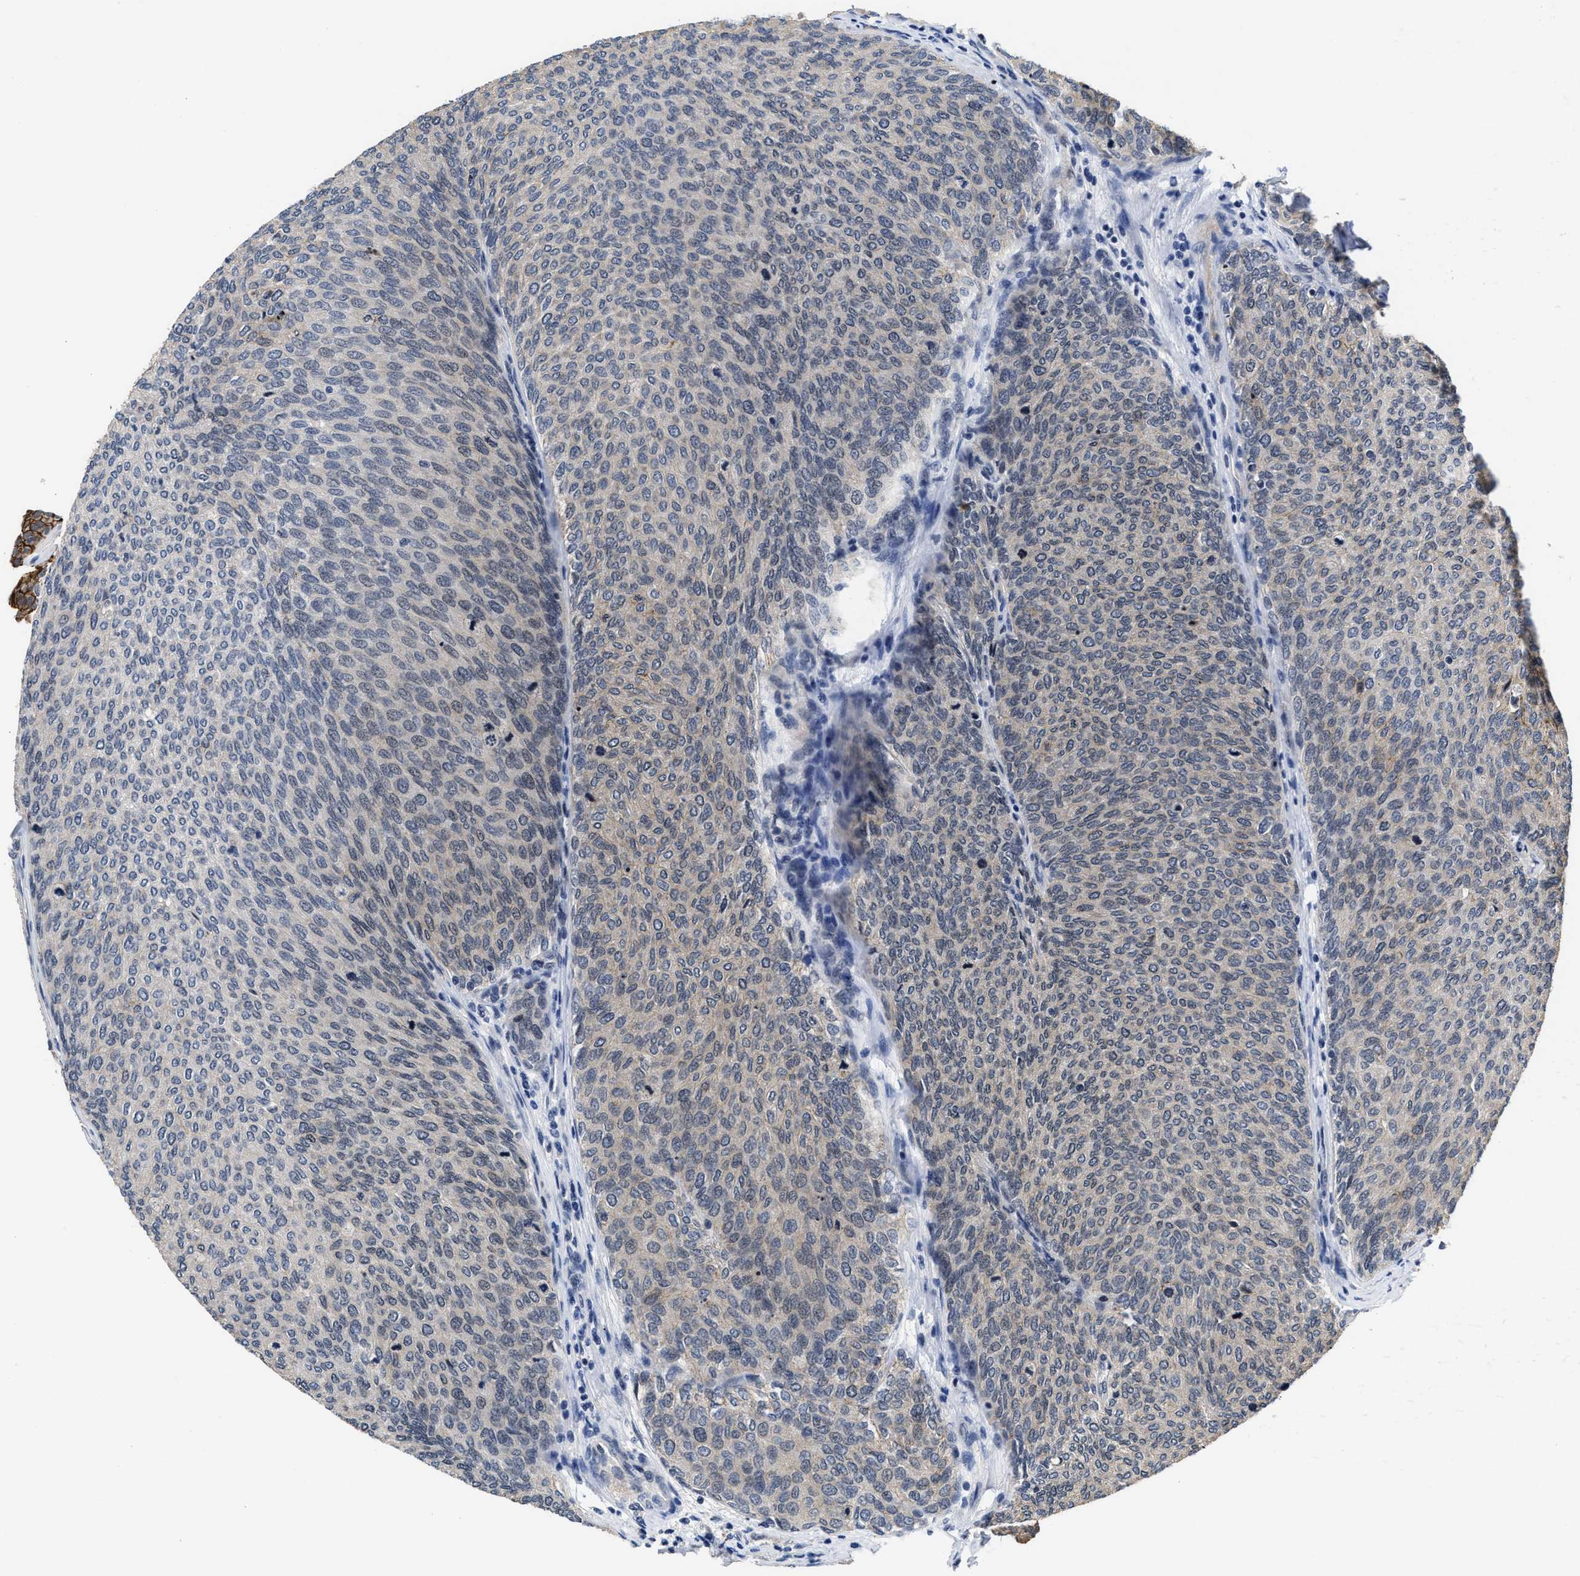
{"staining": {"intensity": "weak", "quantity": "<25%", "location": "cytoplasmic/membranous"}, "tissue": "urothelial cancer", "cell_type": "Tumor cells", "image_type": "cancer", "snomed": [{"axis": "morphology", "description": "Urothelial carcinoma, Low grade"}, {"axis": "topography", "description": "Urinary bladder"}], "caption": "Histopathology image shows no significant protein positivity in tumor cells of low-grade urothelial carcinoma.", "gene": "GHITM", "patient": {"sex": "female", "age": 79}}